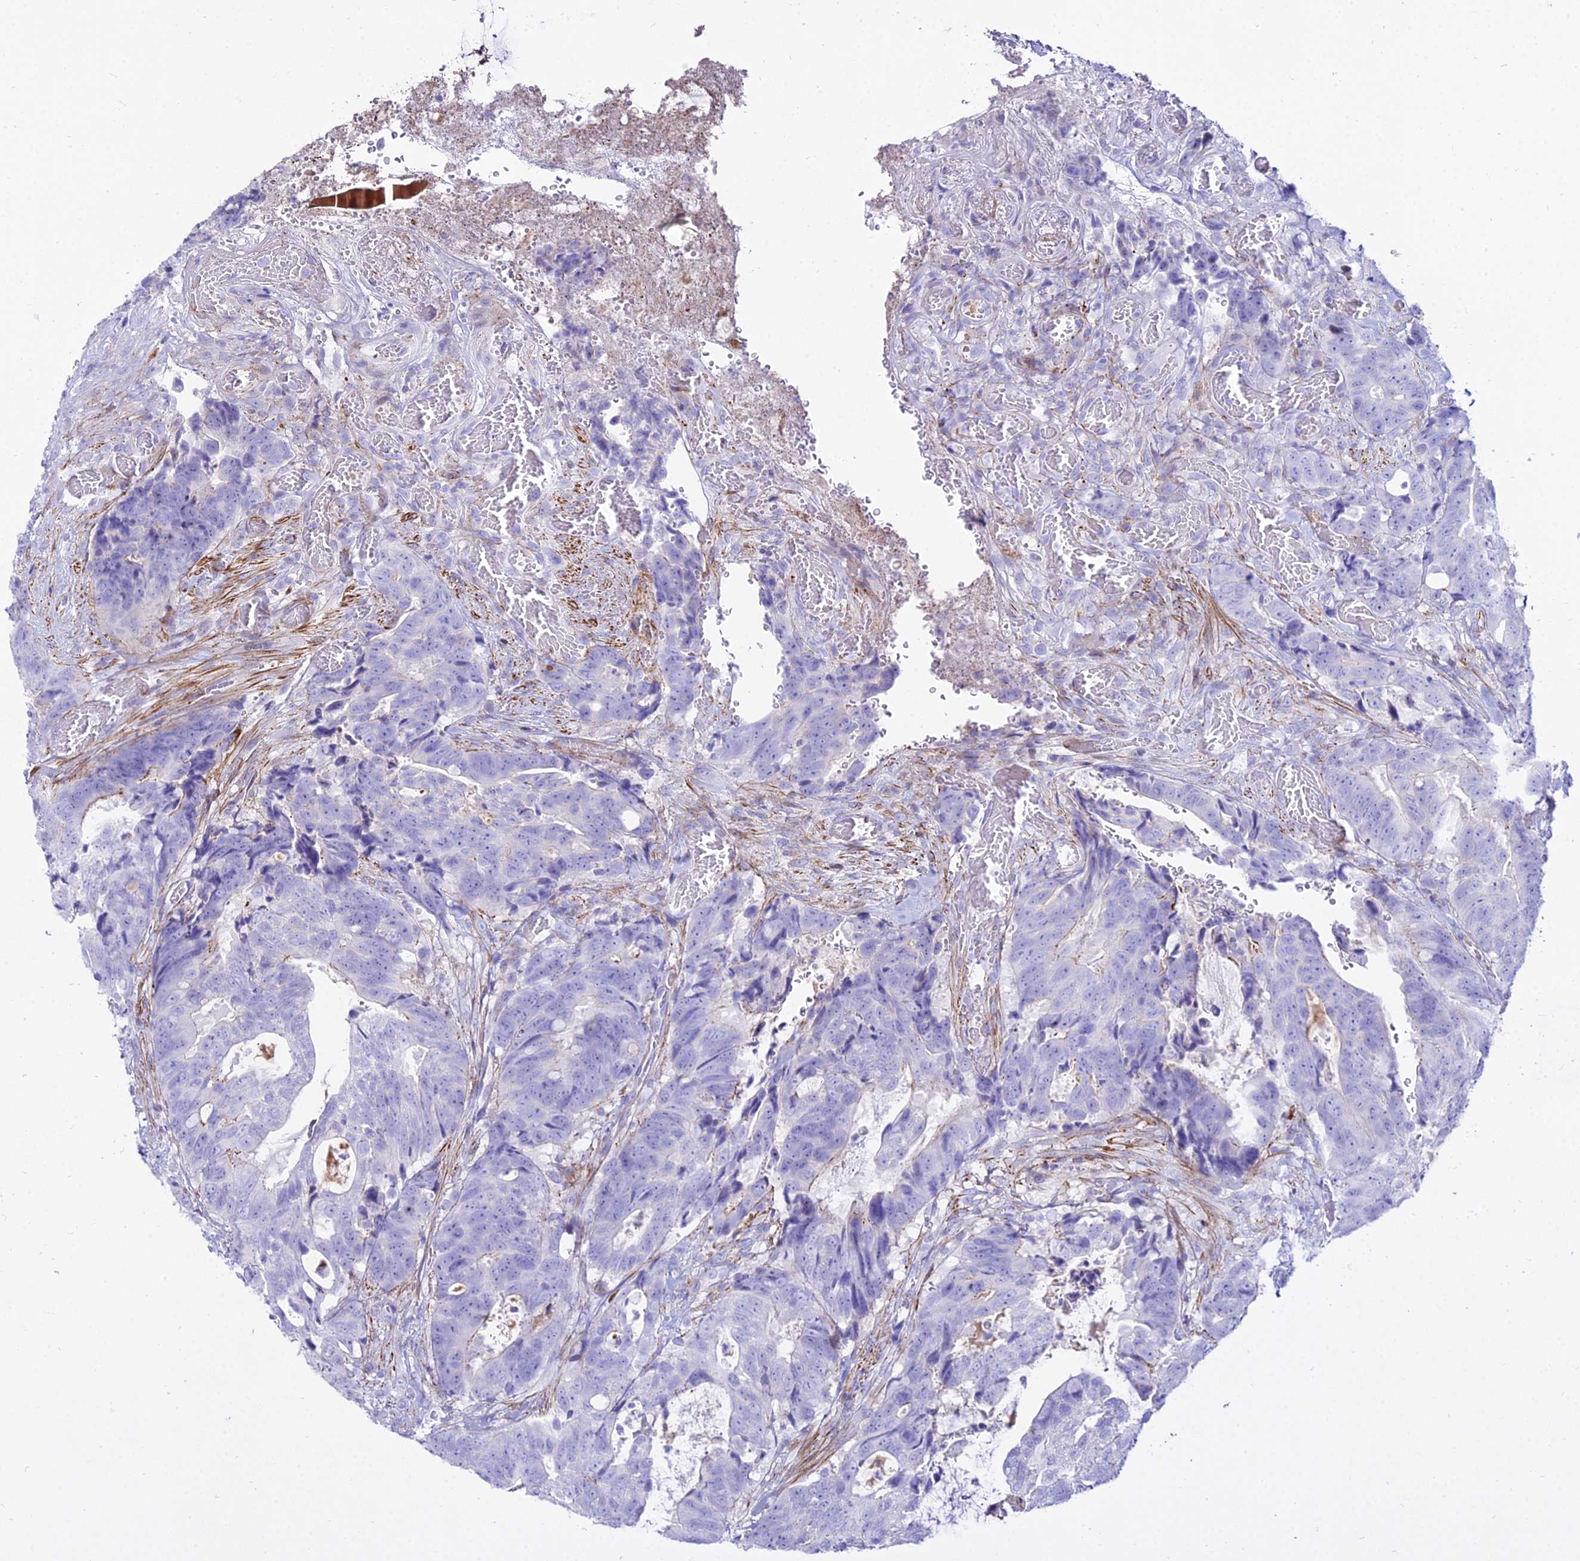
{"staining": {"intensity": "negative", "quantity": "none", "location": "none"}, "tissue": "colorectal cancer", "cell_type": "Tumor cells", "image_type": "cancer", "snomed": [{"axis": "morphology", "description": "Adenocarcinoma, NOS"}, {"axis": "topography", "description": "Colon"}], "caption": "Protein analysis of colorectal adenocarcinoma displays no significant expression in tumor cells.", "gene": "DLX1", "patient": {"sex": "female", "age": 82}}